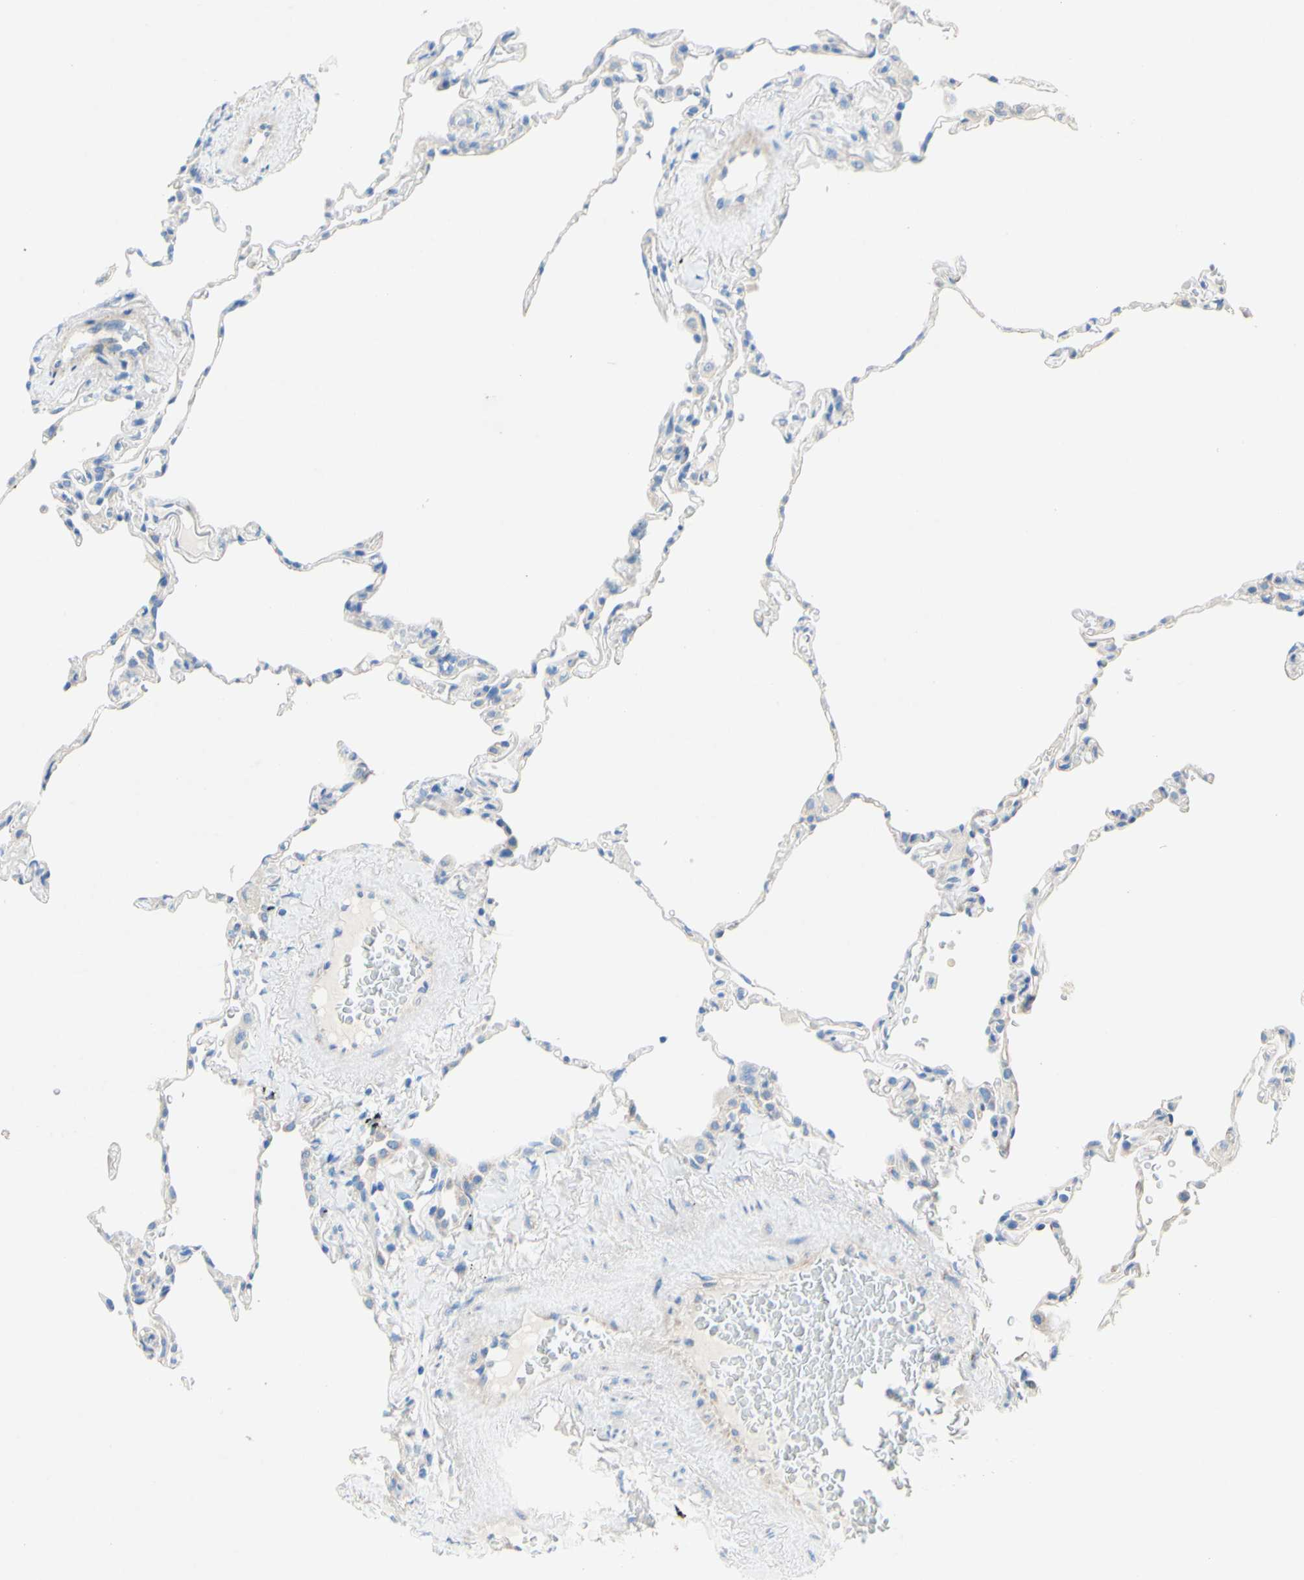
{"staining": {"intensity": "negative", "quantity": "none", "location": "none"}, "tissue": "lung", "cell_type": "Alveolar cells", "image_type": "normal", "snomed": [{"axis": "morphology", "description": "Normal tissue, NOS"}, {"axis": "topography", "description": "Lung"}], "caption": "There is no significant expression in alveolar cells of lung. The staining is performed using DAB brown chromogen with nuclei counter-stained in using hematoxylin.", "gene": "TMIGD2", "patient": {"sex": "male", "age": 59}}